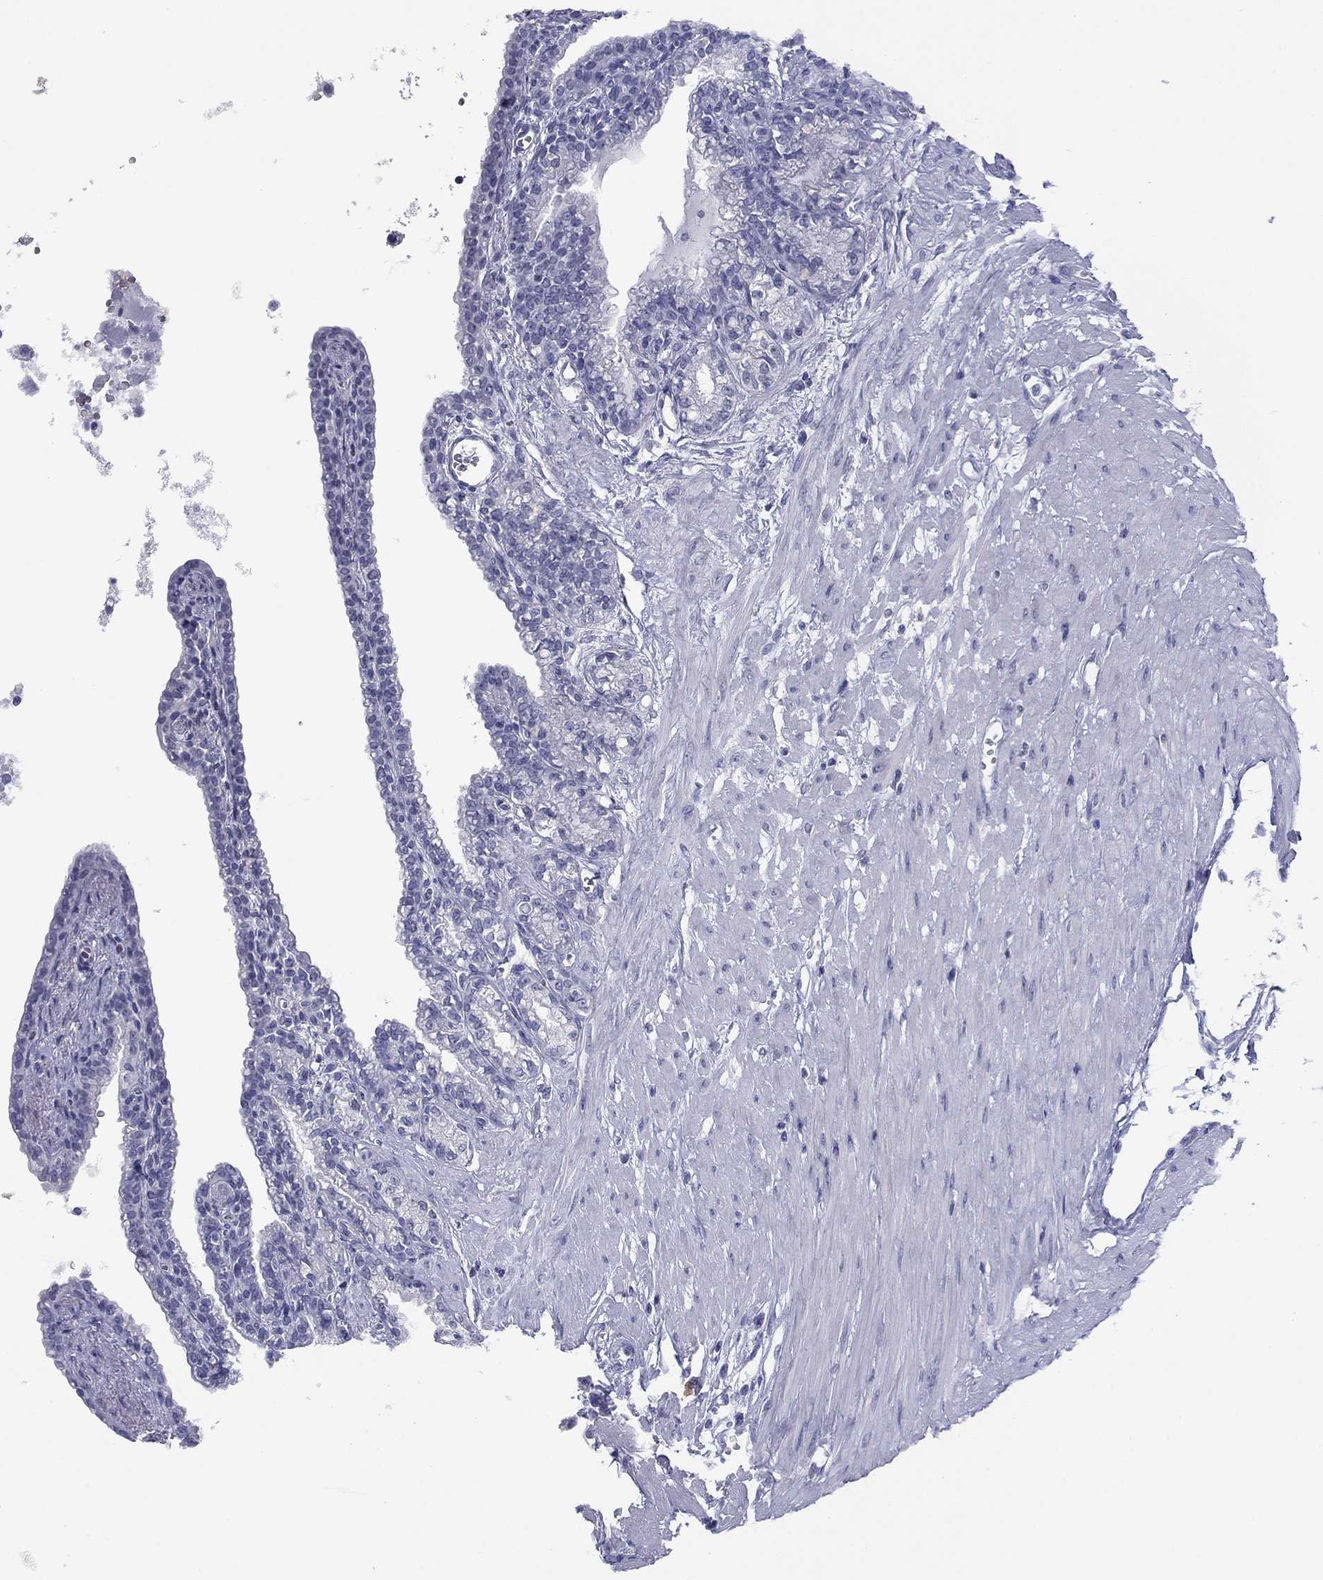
{"staining": {"intensity": "negative", "quantity": "none", "location": "none"}, "tissue": "seminal vesicle", "cell_type": "Glandular cells", "image_type": "normal", "snomed": [{"axis": "morphology", "description": "Normal tissue, NOS"}, {"axis": "morphology", "description": "Urothelial carcinoma, NOS"}, {"axis": "topography", "description": "Urinary bladder"}, {"axis": "topography", "description": "Seminal veicle"}], "caption": "This is a micrograph of immunohistochemistry staining of benign seminal vesicle, which shows no positivity in glandular cells.", "gene": "HAO1", "patient": {"sex": "male", "age": 76}}